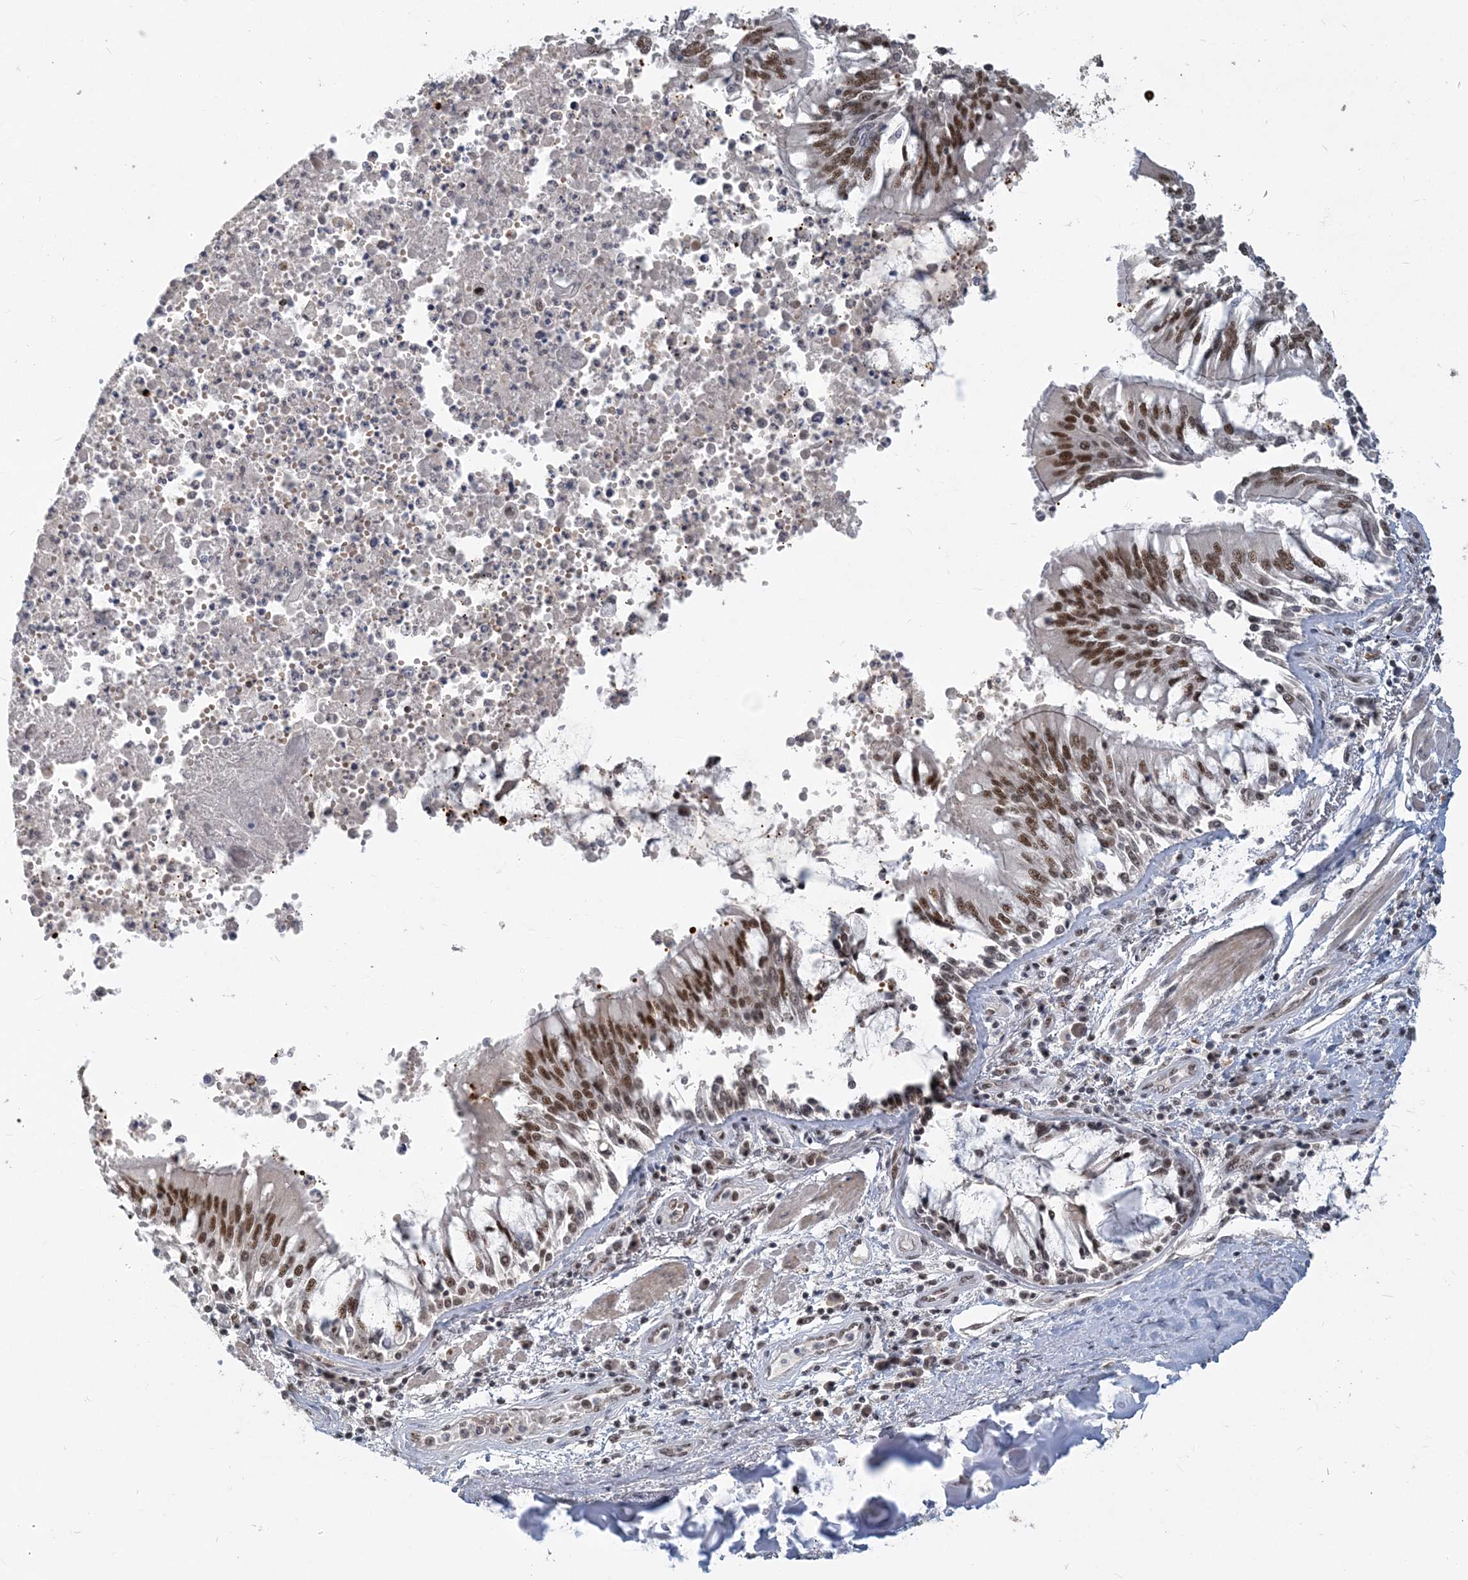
{"staining": {"intensity": "moderate", "quantity": ">75%", "location": "nuclear"}, "tissue": "soft tissue", "cell_type": "Fibroblasts", "image_type": "normal", "snomed": [{"axis": "morphology", "description": "Normal tissue, NOS"}, {"axis": "topography", "description": "Cartilage tissue"}, {"axis": "topography", "description": "Bronchus"}, {"axis": "topography", "description": "Lung"}, {"axis": "topography", "description": "Peripheral nerve tissue"}], "caption": "Moderate nuclear staining is seen in about >75% of fibroblasts in normal soft tissue. (DAB (3,3'-diaminobenzidine) IHC with brightfield microscopy, high magnification).", "gene": "PLRG1", "patient": {"sex": "female", "age": 49}}